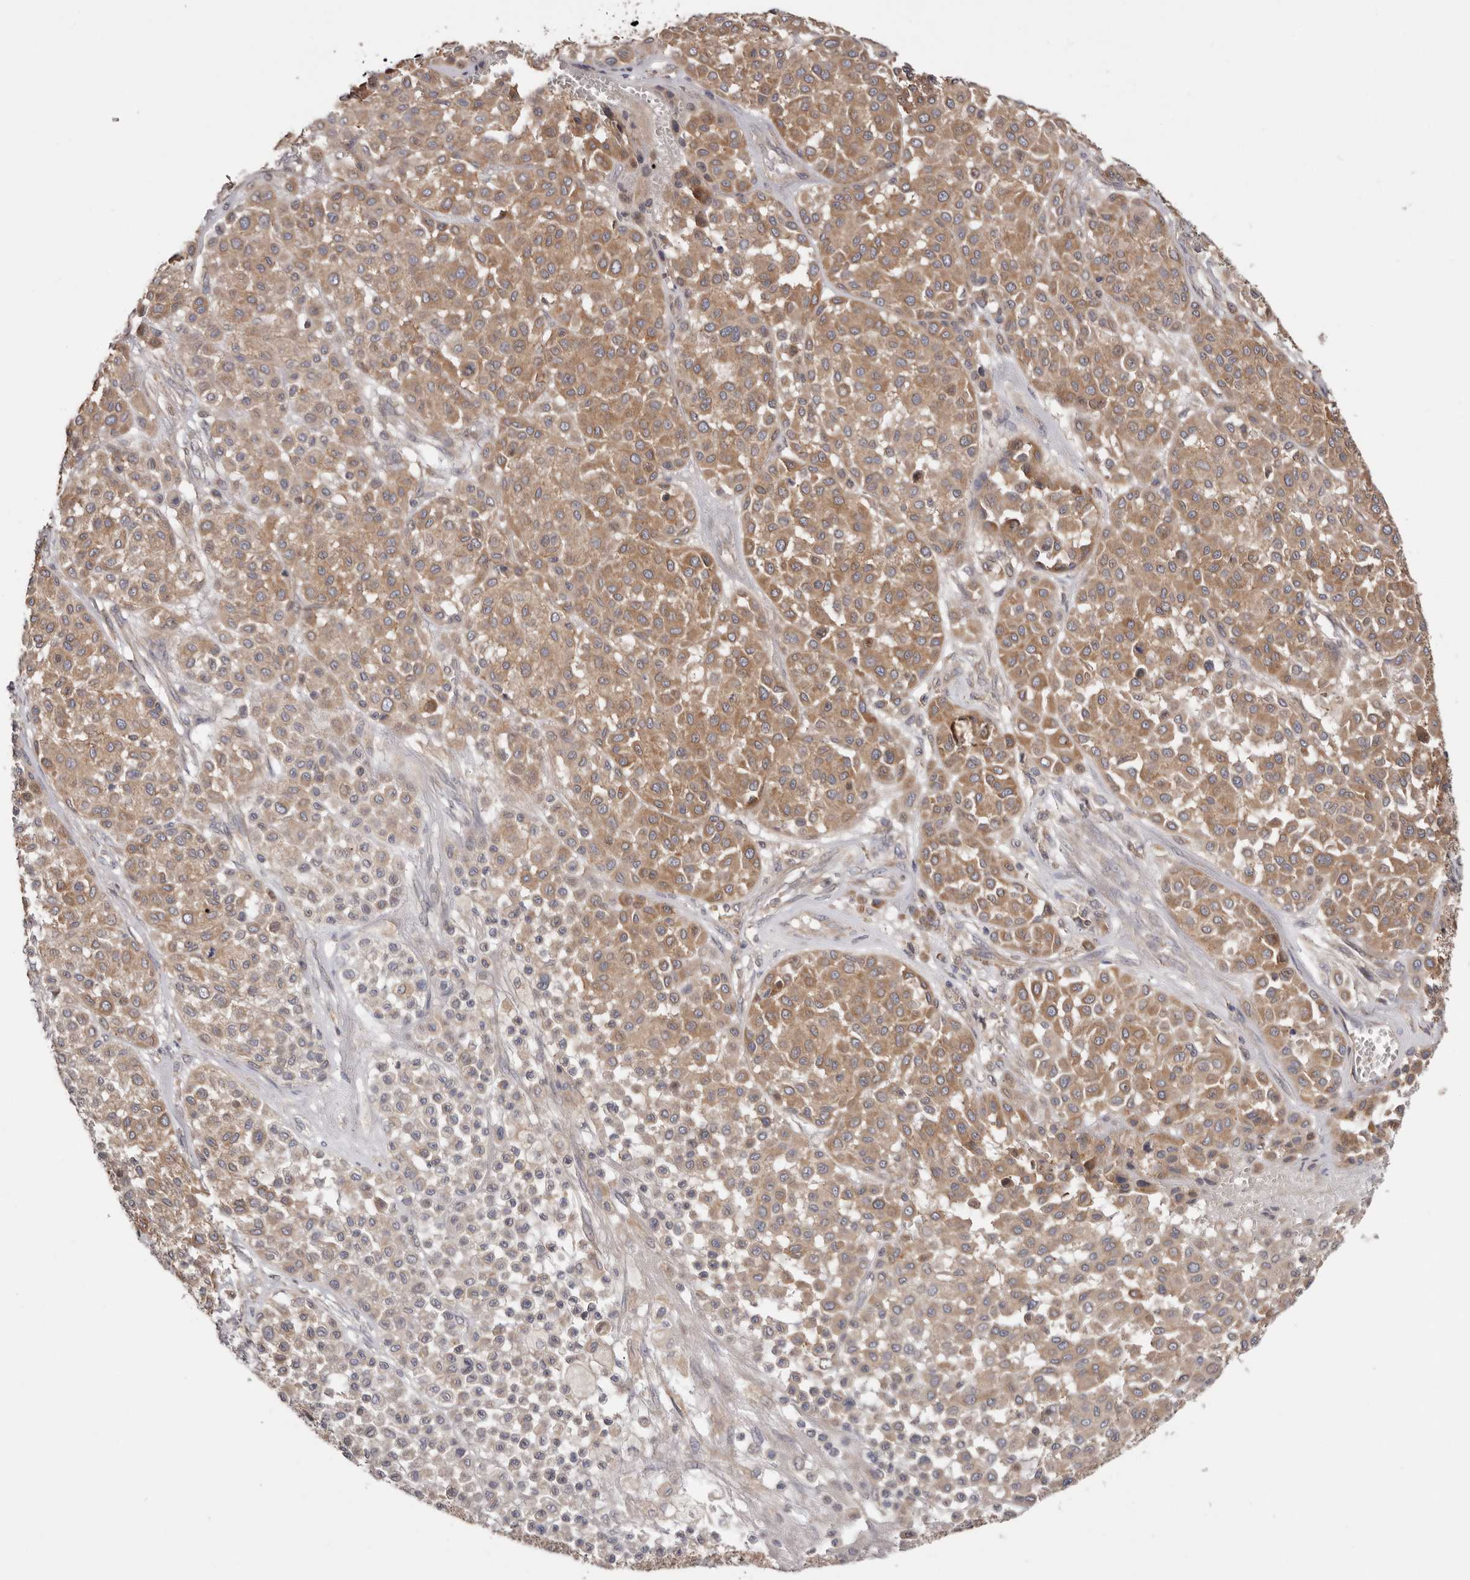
{"staining": {"intensity": "moderate", "quantity": ">75%", "location": "cytoplasmic/membranous"}, "tissue": "melanoma", "cell_type": "Tumor cells", "image_type": "cancer", "snomed": [{"axis": "morphology", "description": "Malignant melanoma, Metastatic site"}, {"axis": "topography", "description": "Soft tissue"}], "caption": "High-magnification brightfield microscopy of malignant melanoma (metastatic site) stained with DAB (3,3'-diaminobenzidine) (brown) and counterstained with hematoxylin (blue). tumor cells exhibit moderate cytoplasmic/membranous expression is seen in approximately>75% of cells.", "gene": "TMUB1", "patient": {"sex": "male", "age": 41}}